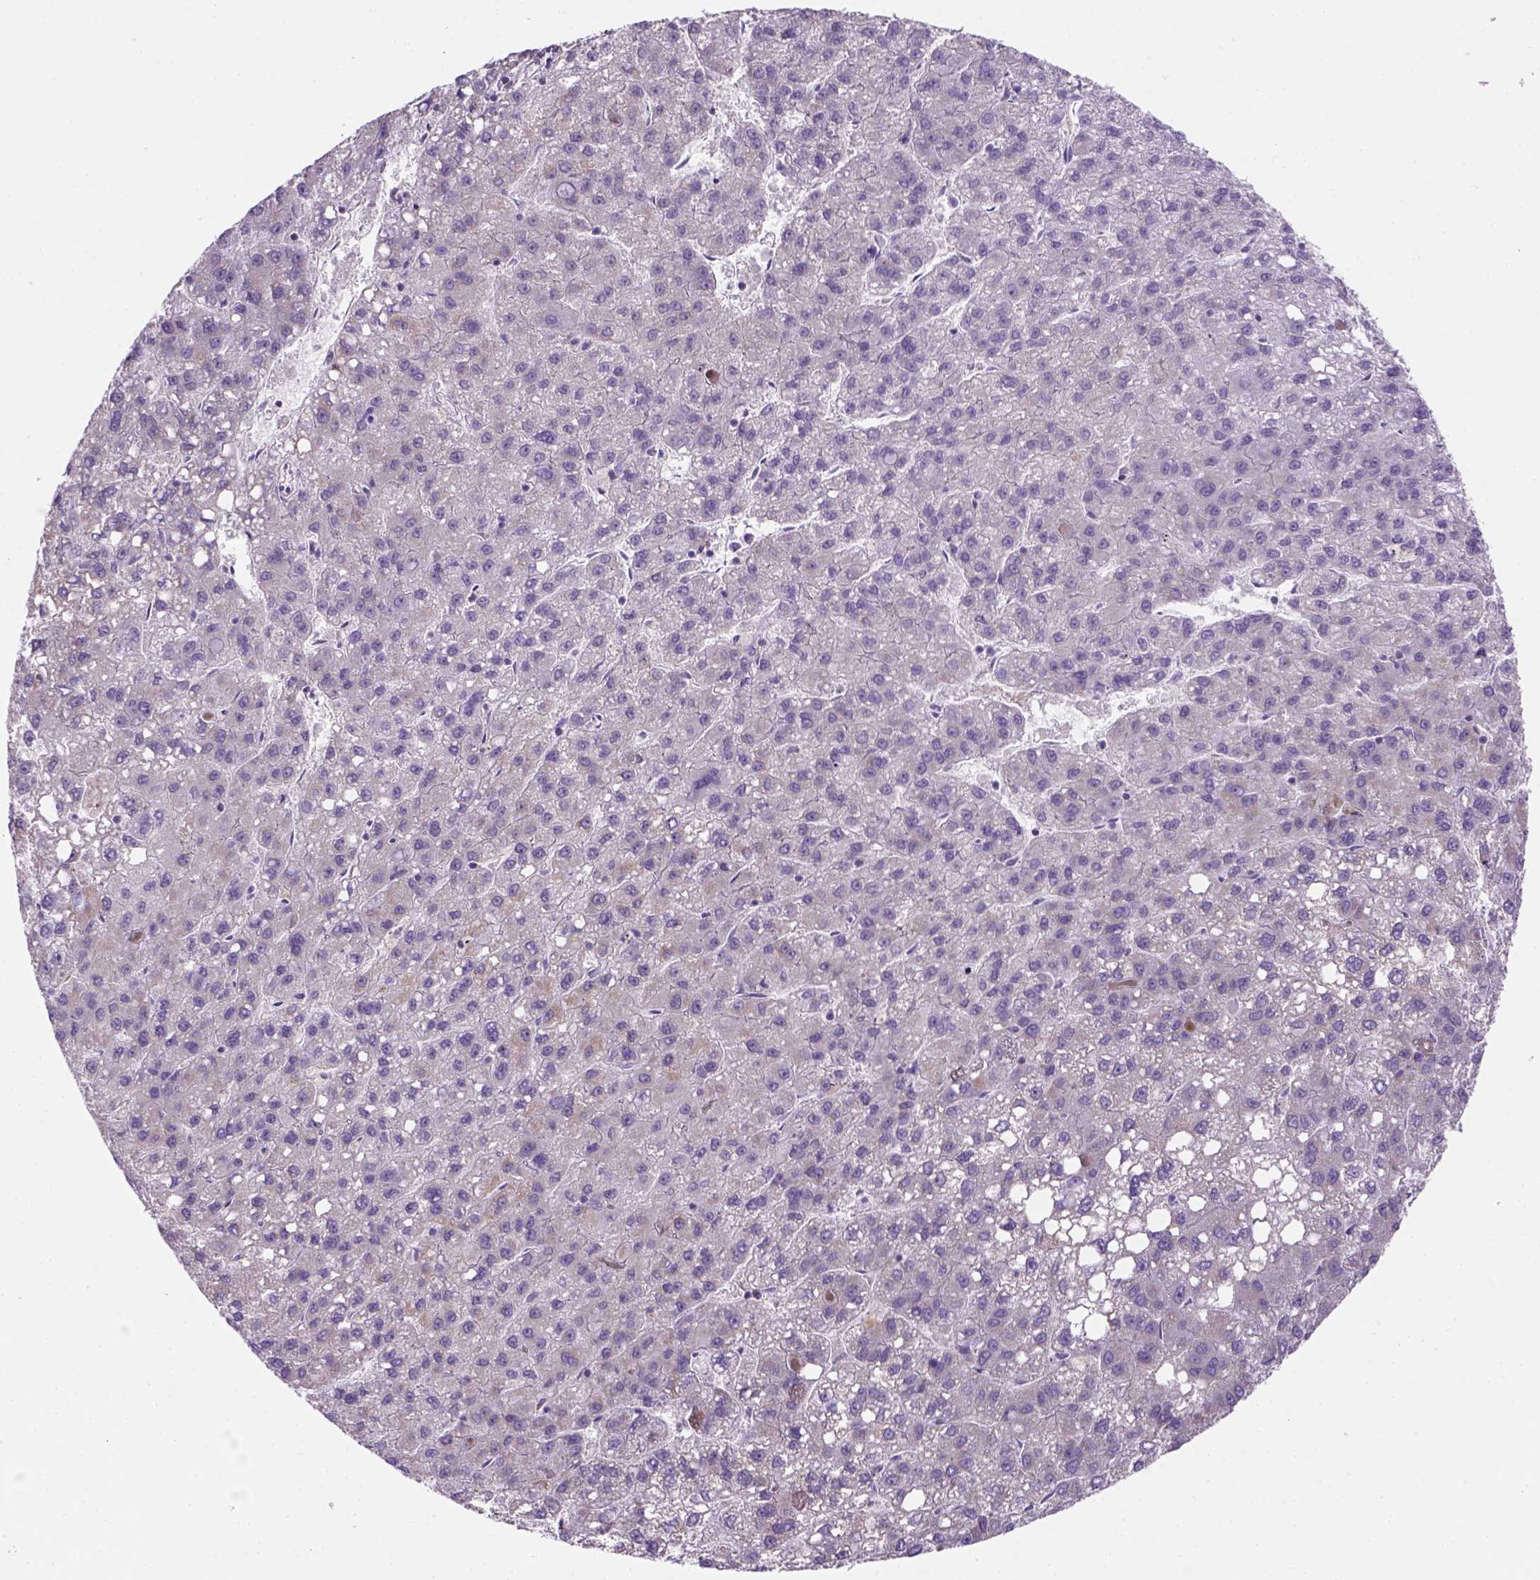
{"staining": {"intensity": "negative", "quantity": "none", "location": "none"}, "tissue": "liver cancer", "cell_type": "Tumor cells", "image_type": "cancer", "snomed": [{"axis": "morphology", "description": "Carcinoma, Hepatocellular, NOS"}, {"axis": "topography", "description": "Liver"}], "caption": "Immunohistochemistry of liver hepatocellular carcinoma shows no staining in tumor cells.", "gene": "HTRA1", "patient": {"sex": "female", "age": 82}}